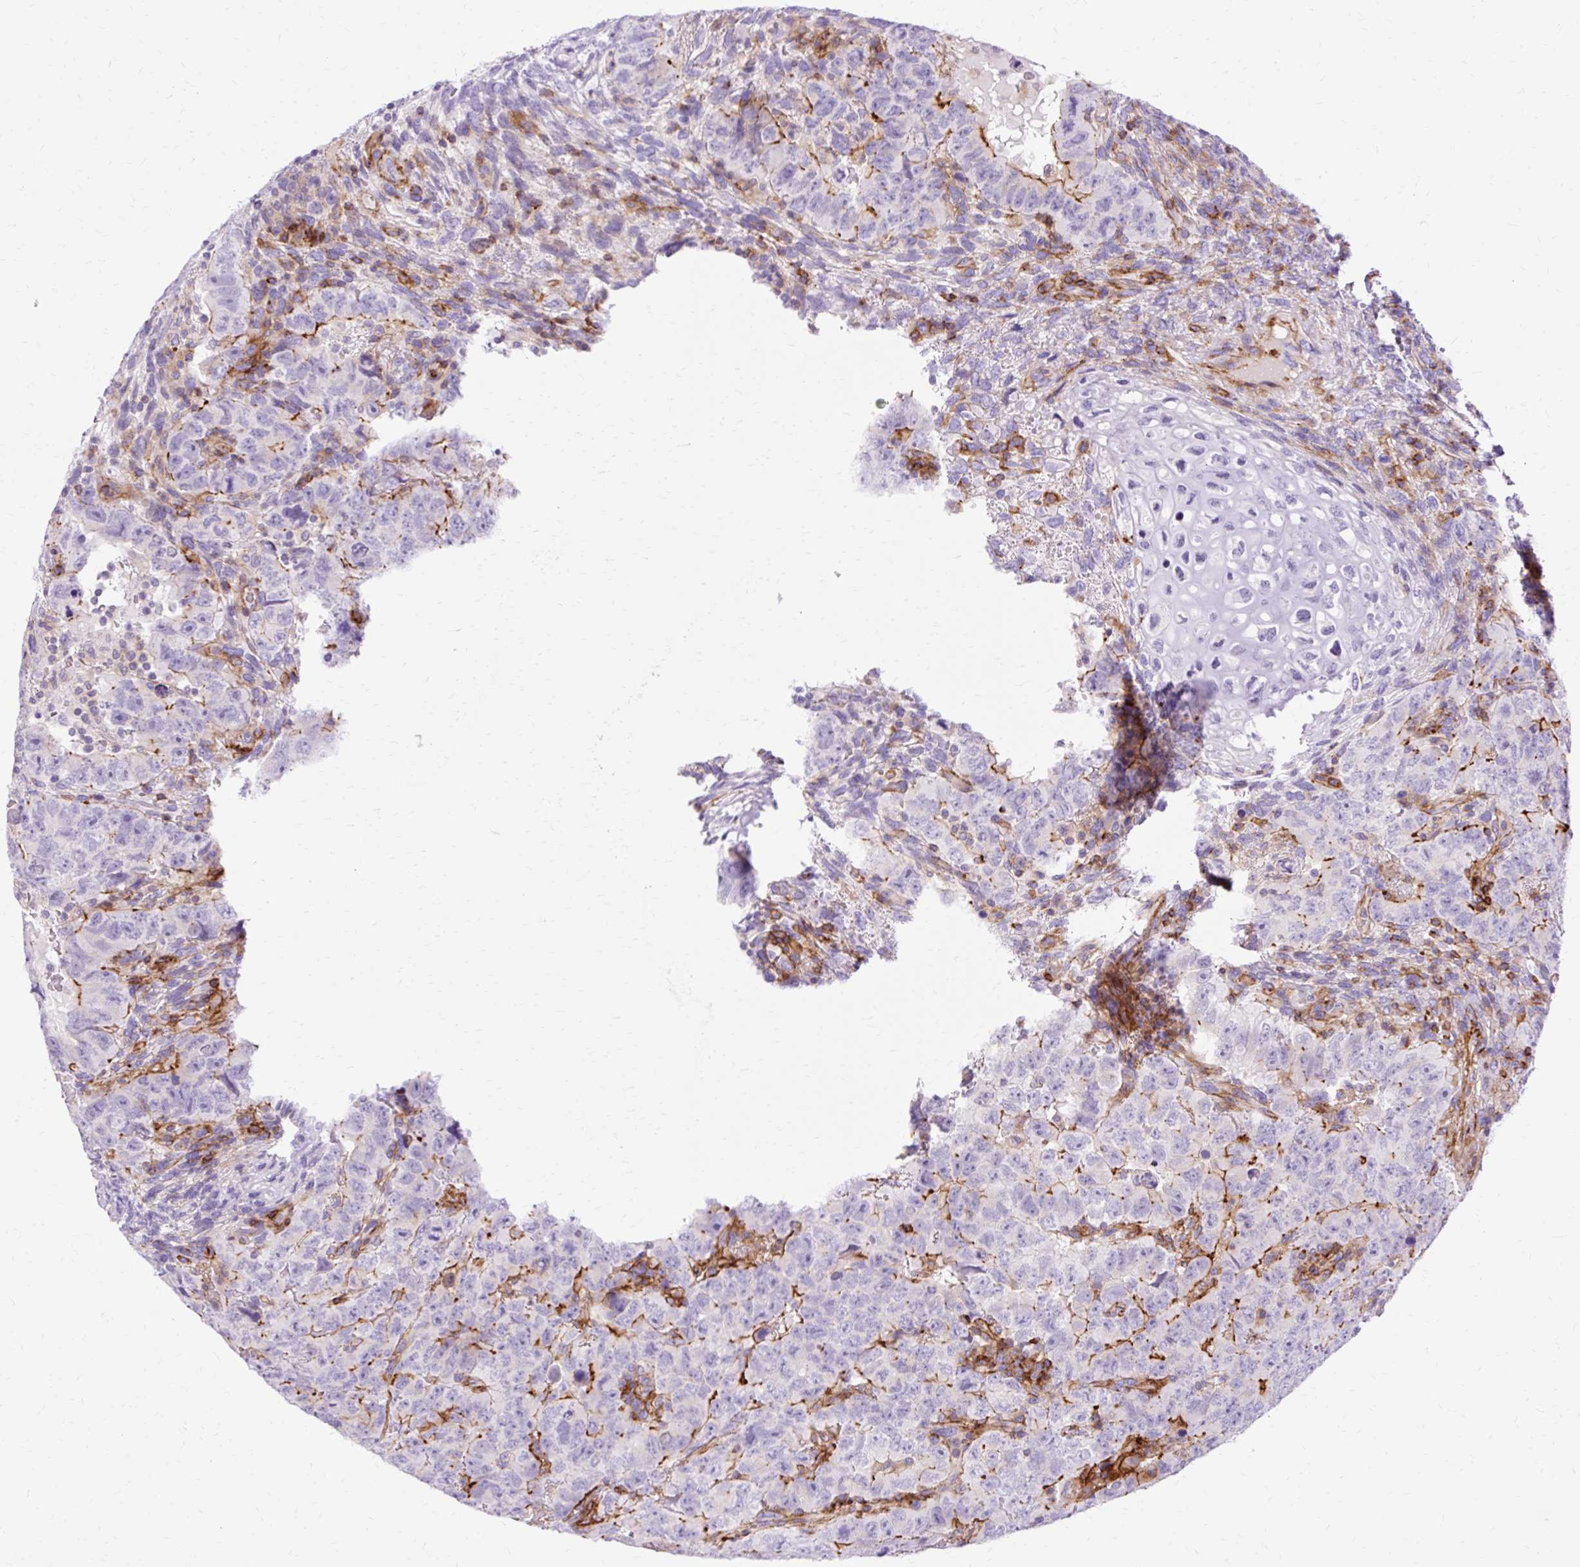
{"staining": {"intensity": "moderate", "quantity": "25%-75%", "location": "cytoplasmic/membranous"}, "tissue": "testis cancer", "cell_type": "Tumor cells", "image_type": "cancer", "snomed": [{"axis": "morphology", "description": "Carcinoma, Embryonal, NOS"}, {"axis": "topography", "description": "Testis"}], "caption": "Protein positivity by immunohistochemistry exhibits moderate cytoplasmic/membranous staining in about 25%-75% of tumor cells in testis cancer.", "gene": "CORO7-PAM16", "patient": {"sex": "male", "age": 24}}